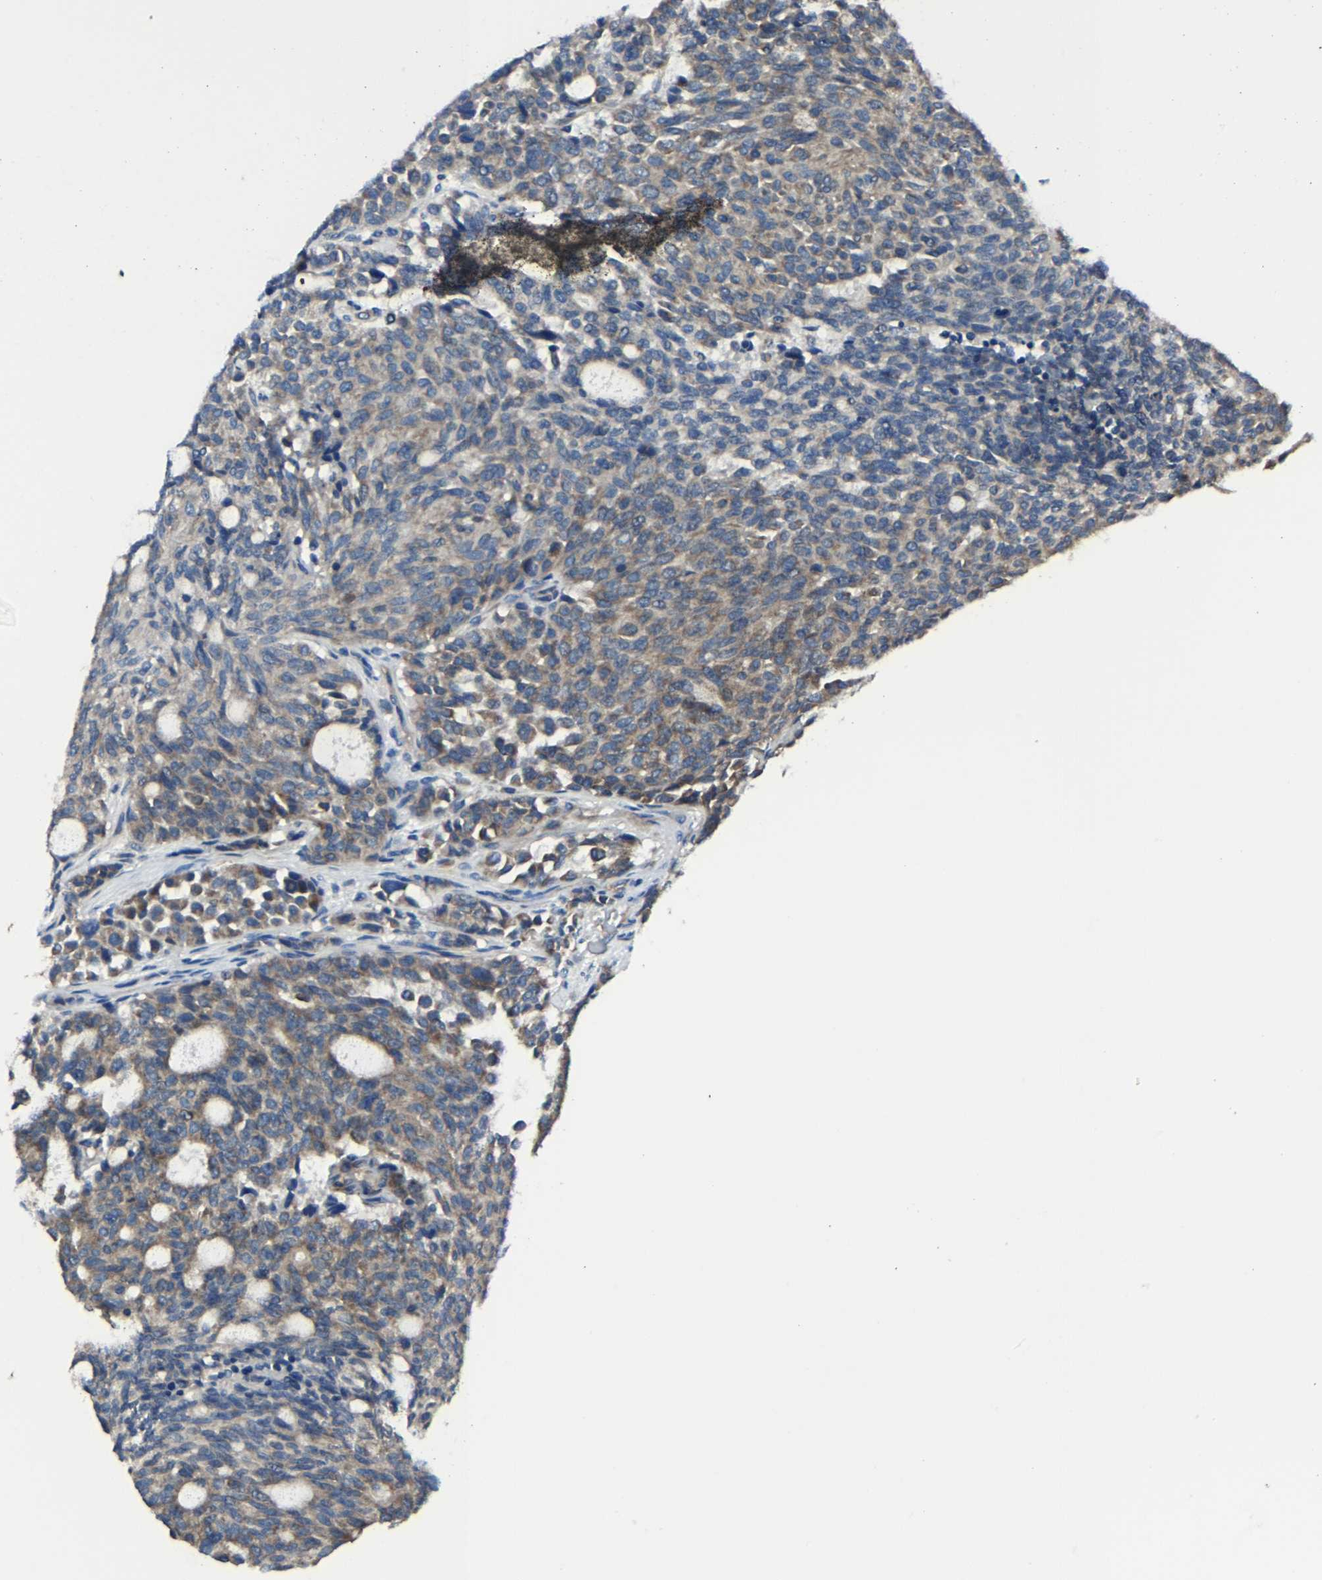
{"staining": {"intensity": "weak", "quantity": "25%-75%", "location": "cytoplasmic/membranous"}, "tissue": "carcinoid", "cell_type": "Tumor cells", "image_type": "cancer", "snomed": [{"axis": "morphology", "description": "Carcinoid, malignant, NOS"}, {"axis": "topography", "description": "Pancreas"}], "caption": "Protein positivity by immunohistochemistry (IHC) shows weak cytoplasmic/membranous staining in approximately 25%-75% of tumor cells in carcinoid.", "gene": "KIAA1958", "patient": {"sex": "female", "age": 54}}